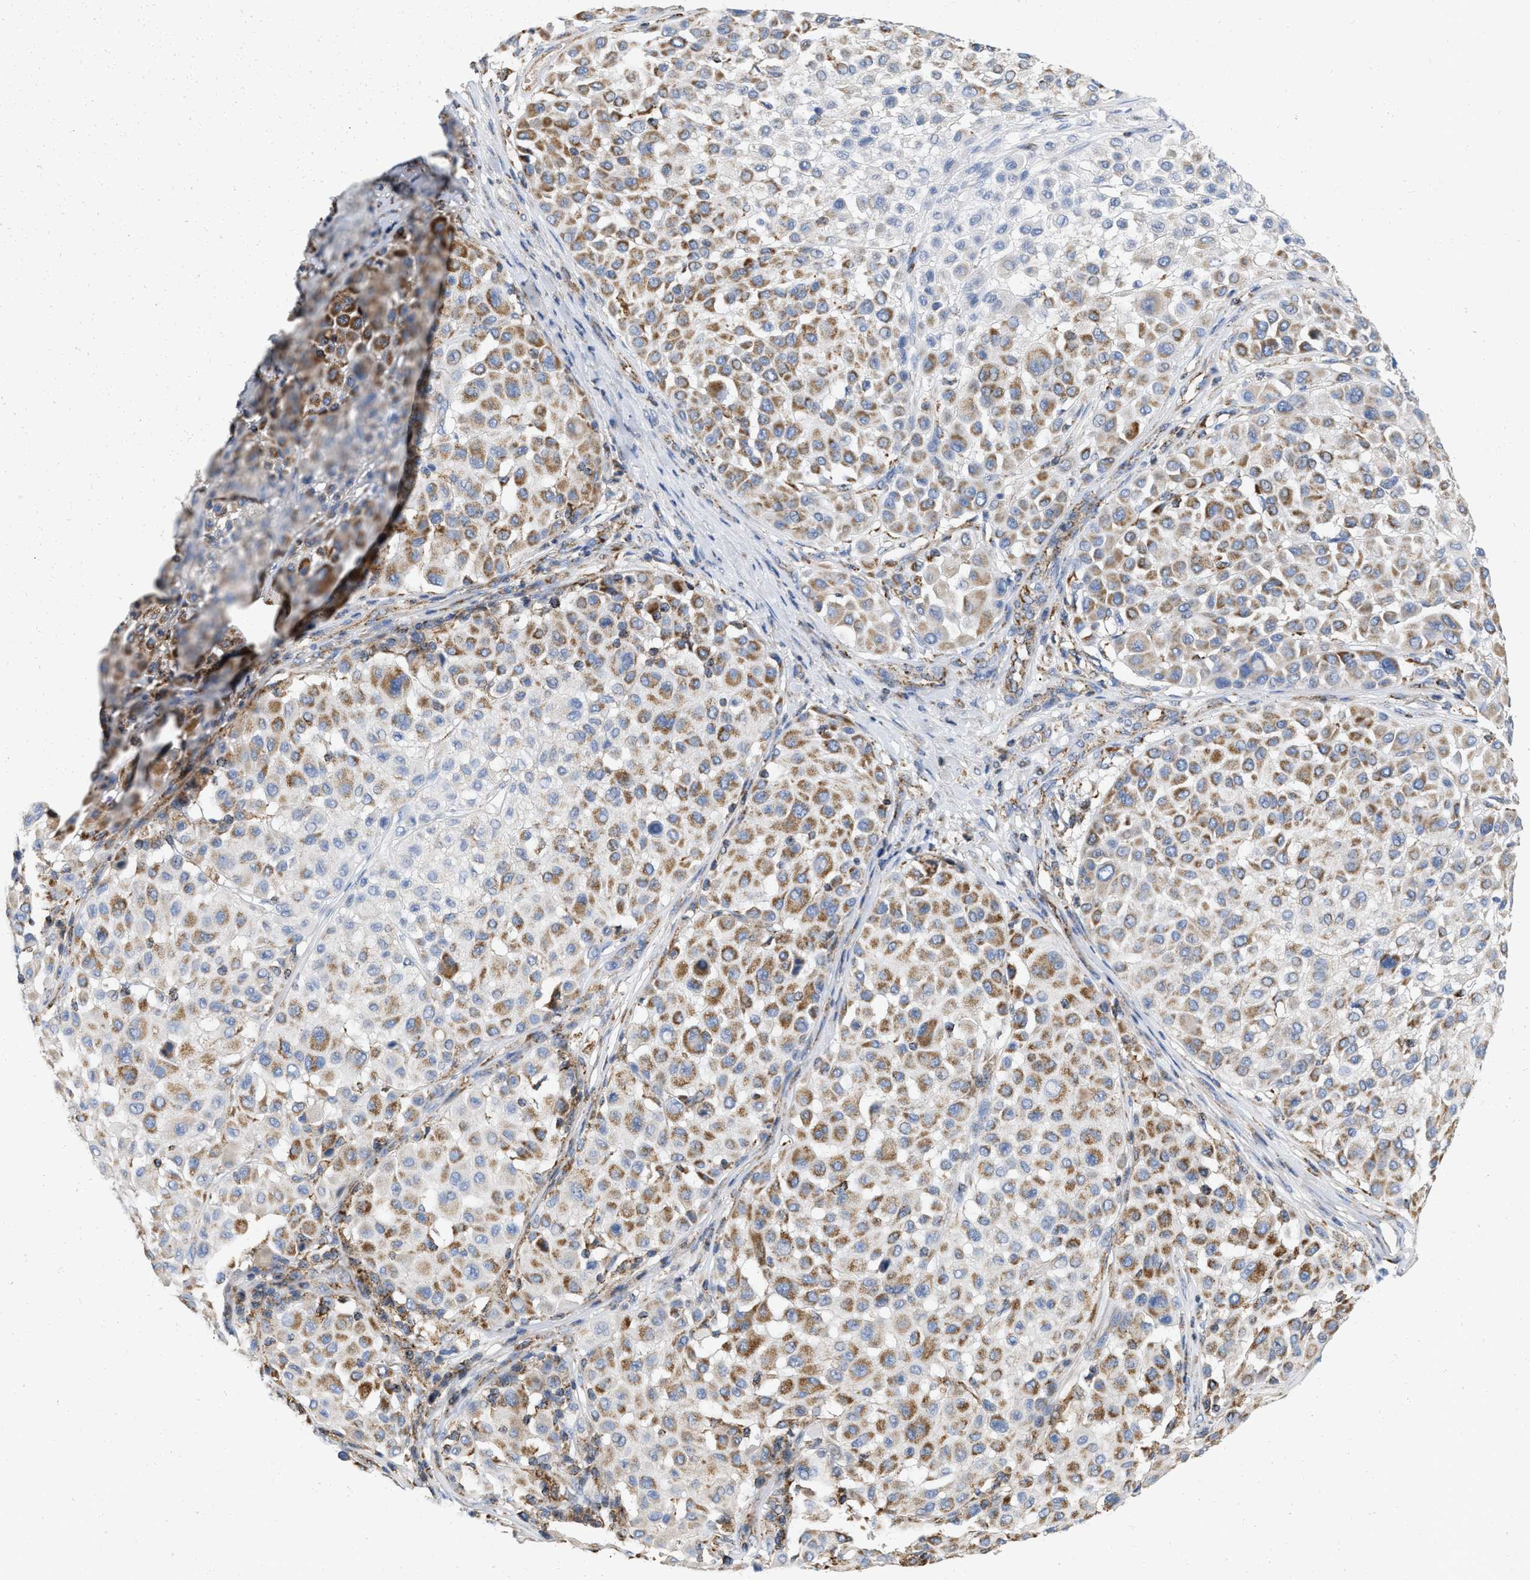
{"staining": {"intensity": "moderate", "quantity": ">75%", "location": "cytoplasmic/membranous"}, "tissue": "melanoma", "cell_type": "Tumor cells", "image_type": "cancer", "snomed": [{"axis": "morphology", "description": "Malignant melanoma, Metastatic site"}, {"axis": "topography", "description": "Soft tissue"}], "caption": "Tumor cells display moderate cytoplasmic/membranous positivity in approximately >75% of cells in melanoma. (IHC, brightfield microscopy, high magnification).", "gene": "GRB10", "patient": {"sex": "male", "age": 41}}